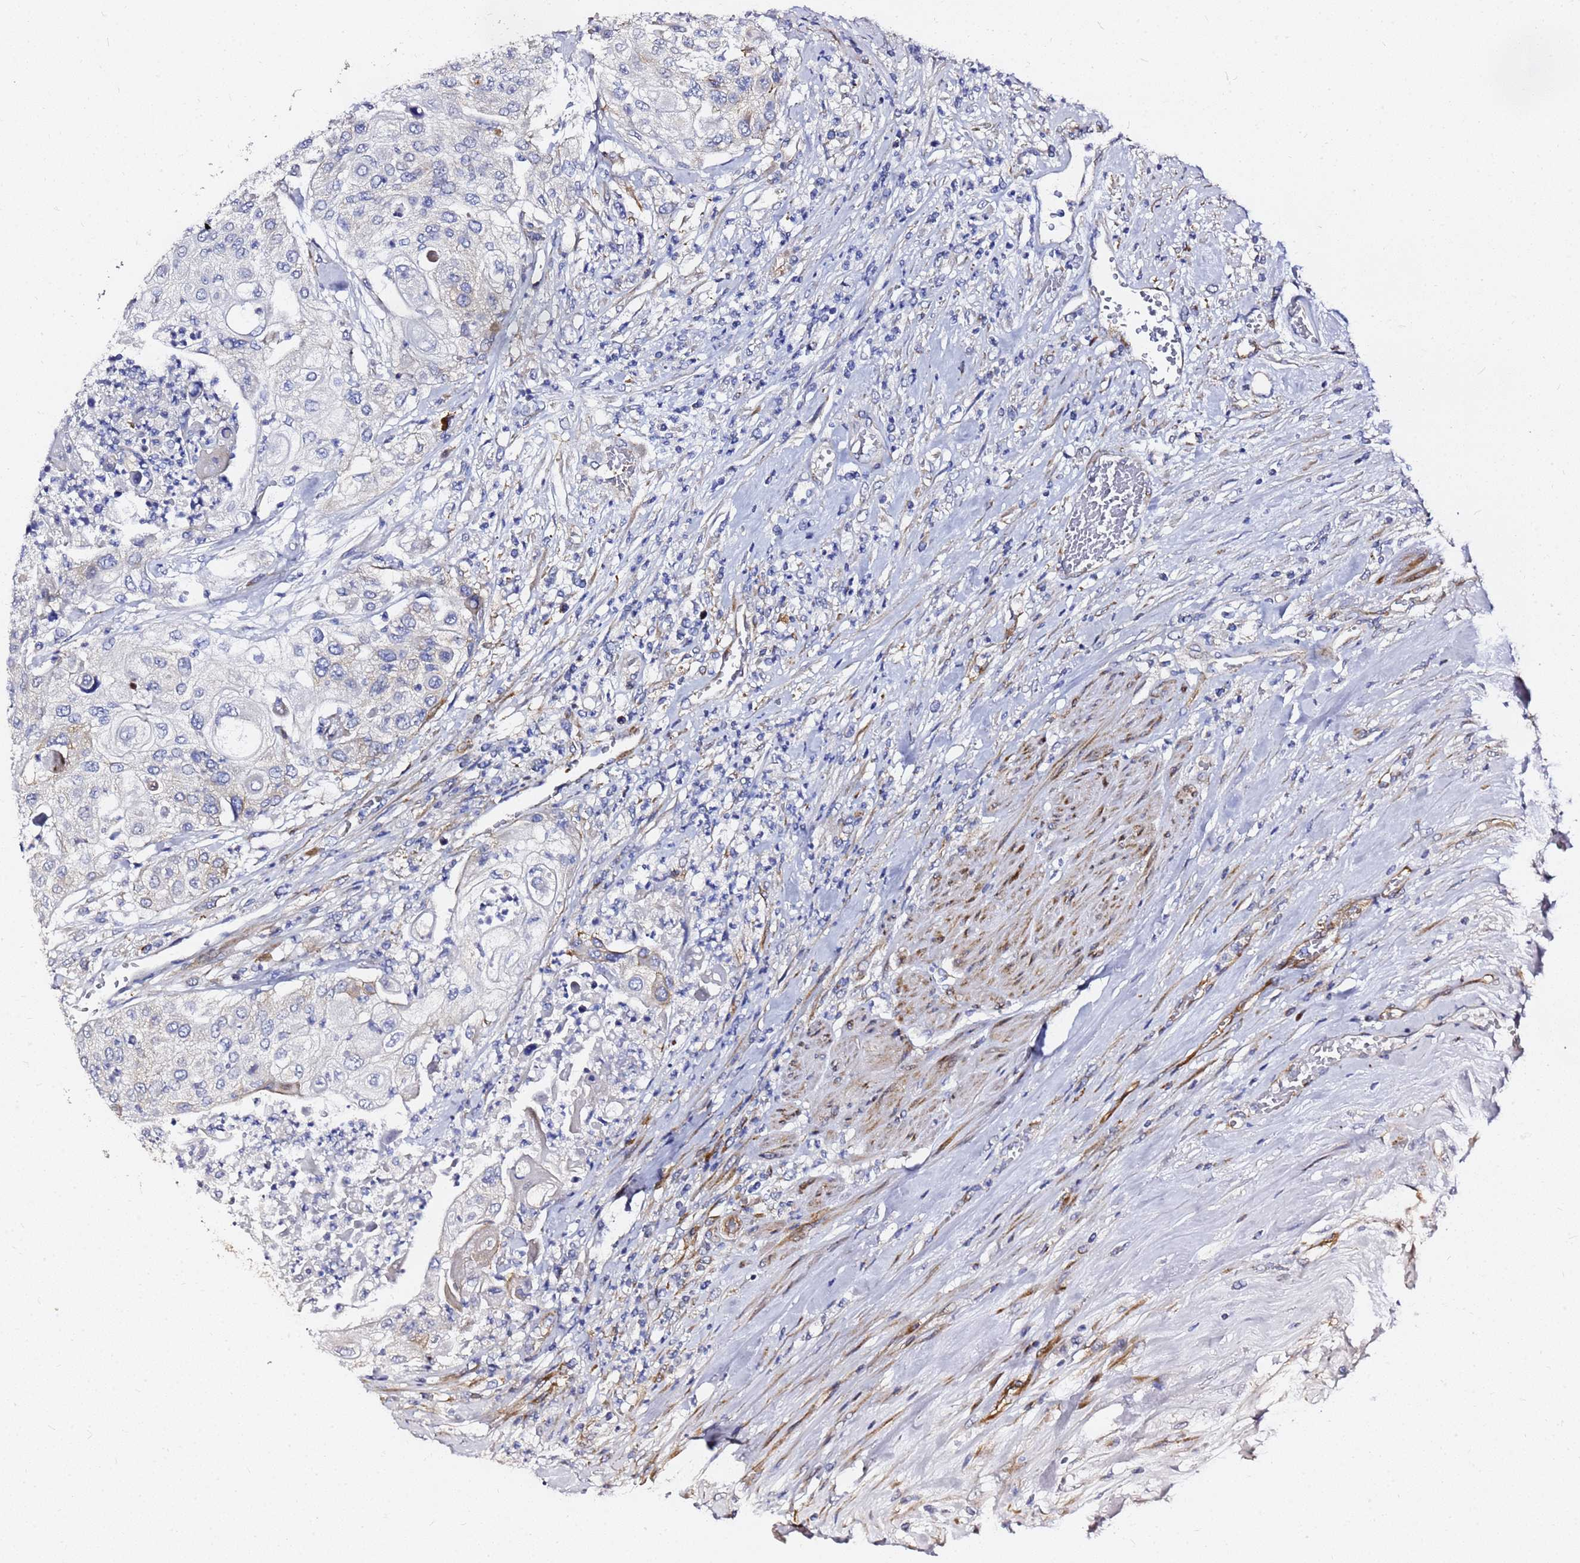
{"staining": {"intensity": "moderate", "quantity": "<25%", "location": "cytoplasmic/membranous"}, "tissue": "urothelial cancer", "cell_type": "Tumor cells", "image_type": "cancer", "snomed": [{"axis": "morphology", "description": "Urothelial carcinoma, High grade"}, {"axis": "topography", "description": "Urinary bladder"}], "caption": "Moderate cytoplasmic/membranous expression for a protein is present in about <25% of tumor cells of urothelial carcinoma (high-grade) using IHC.", "gene": "TUBA8", "patient": {"sex": "female", "age": 79}}